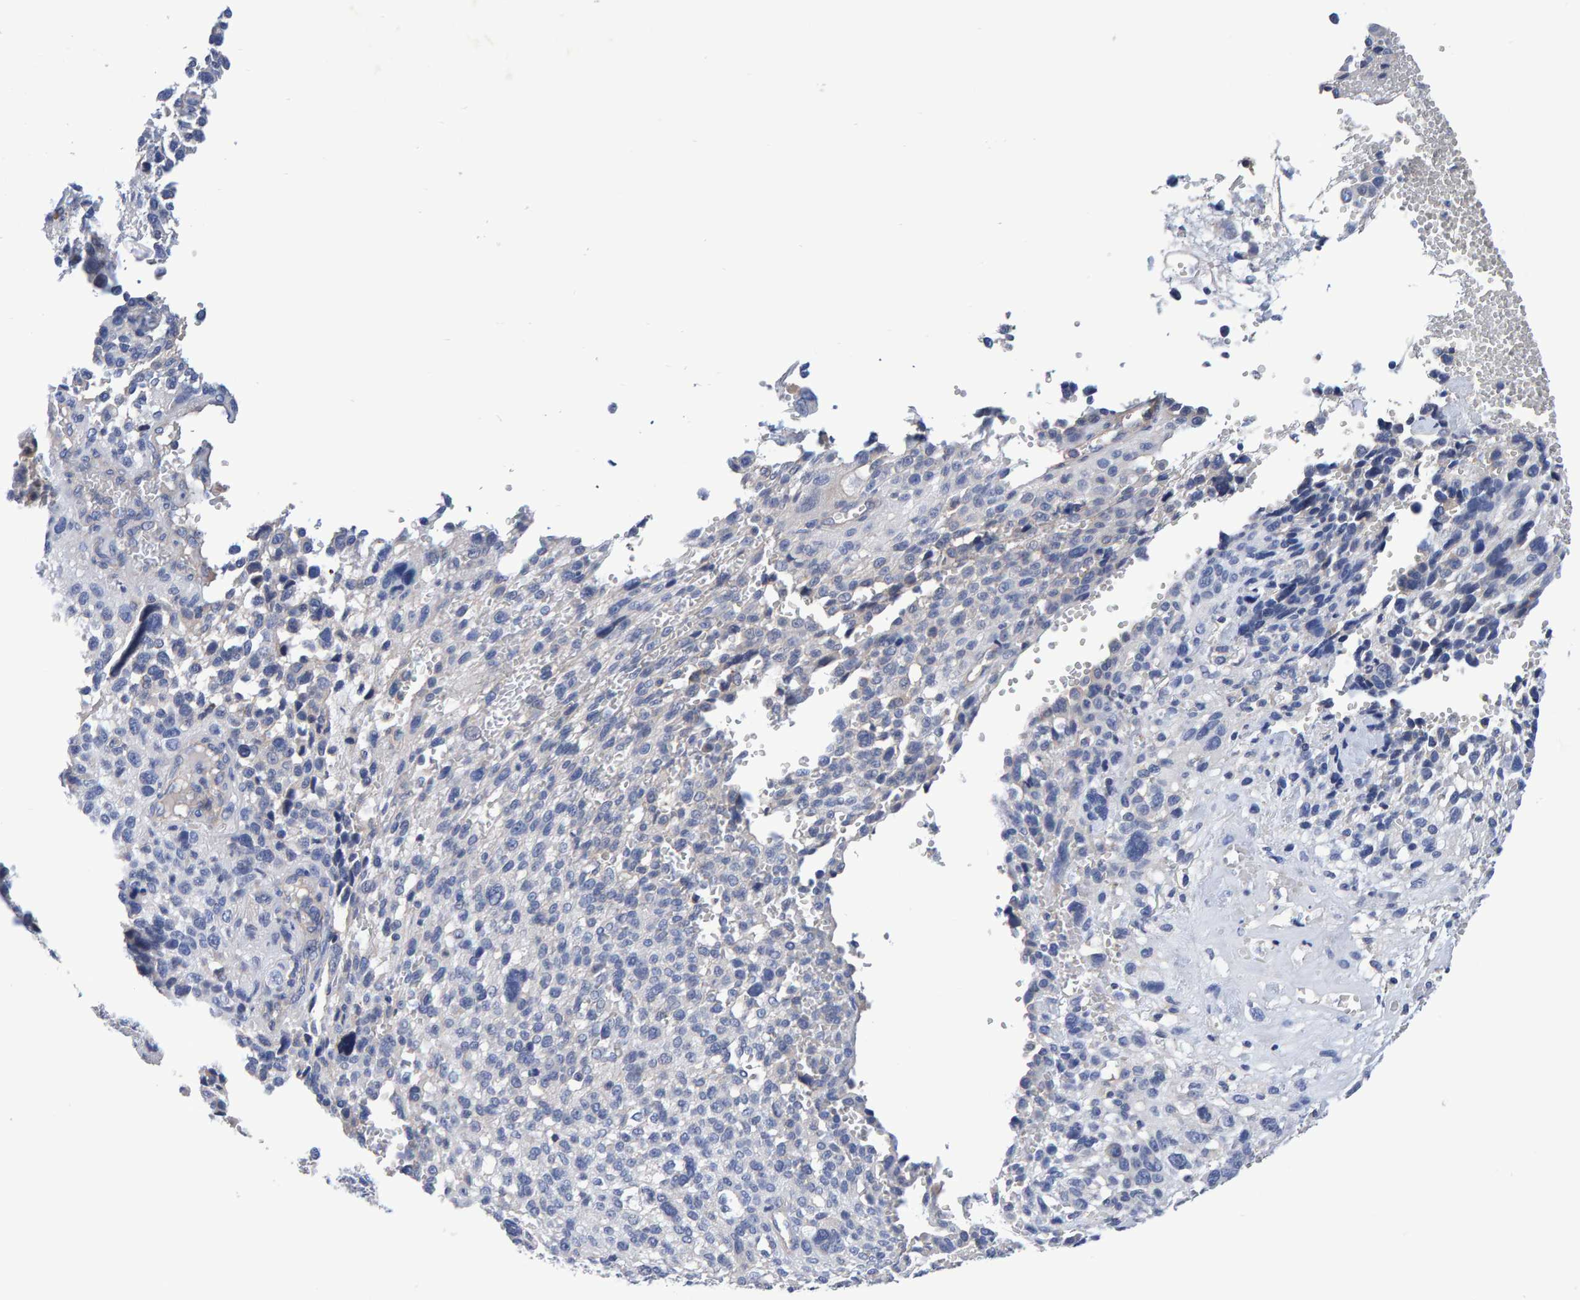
{"staining": {"intensity": "negative", "quantity": "none", "location": "none"}, "tissue": "melanoma", "cell_type": "Tumor cells", "image_type": "cancer", "snomed": [{"axis": "morphology", "description": "Malignant melanoma, NOS"}, {"axis": "topography", "description": "Skin"}], "caption": "The histopathology image displays no staining of tumor cells in malignant melanoma.", "gene": "EFR3A", "patient": {"sex": "female", "age": 55}}